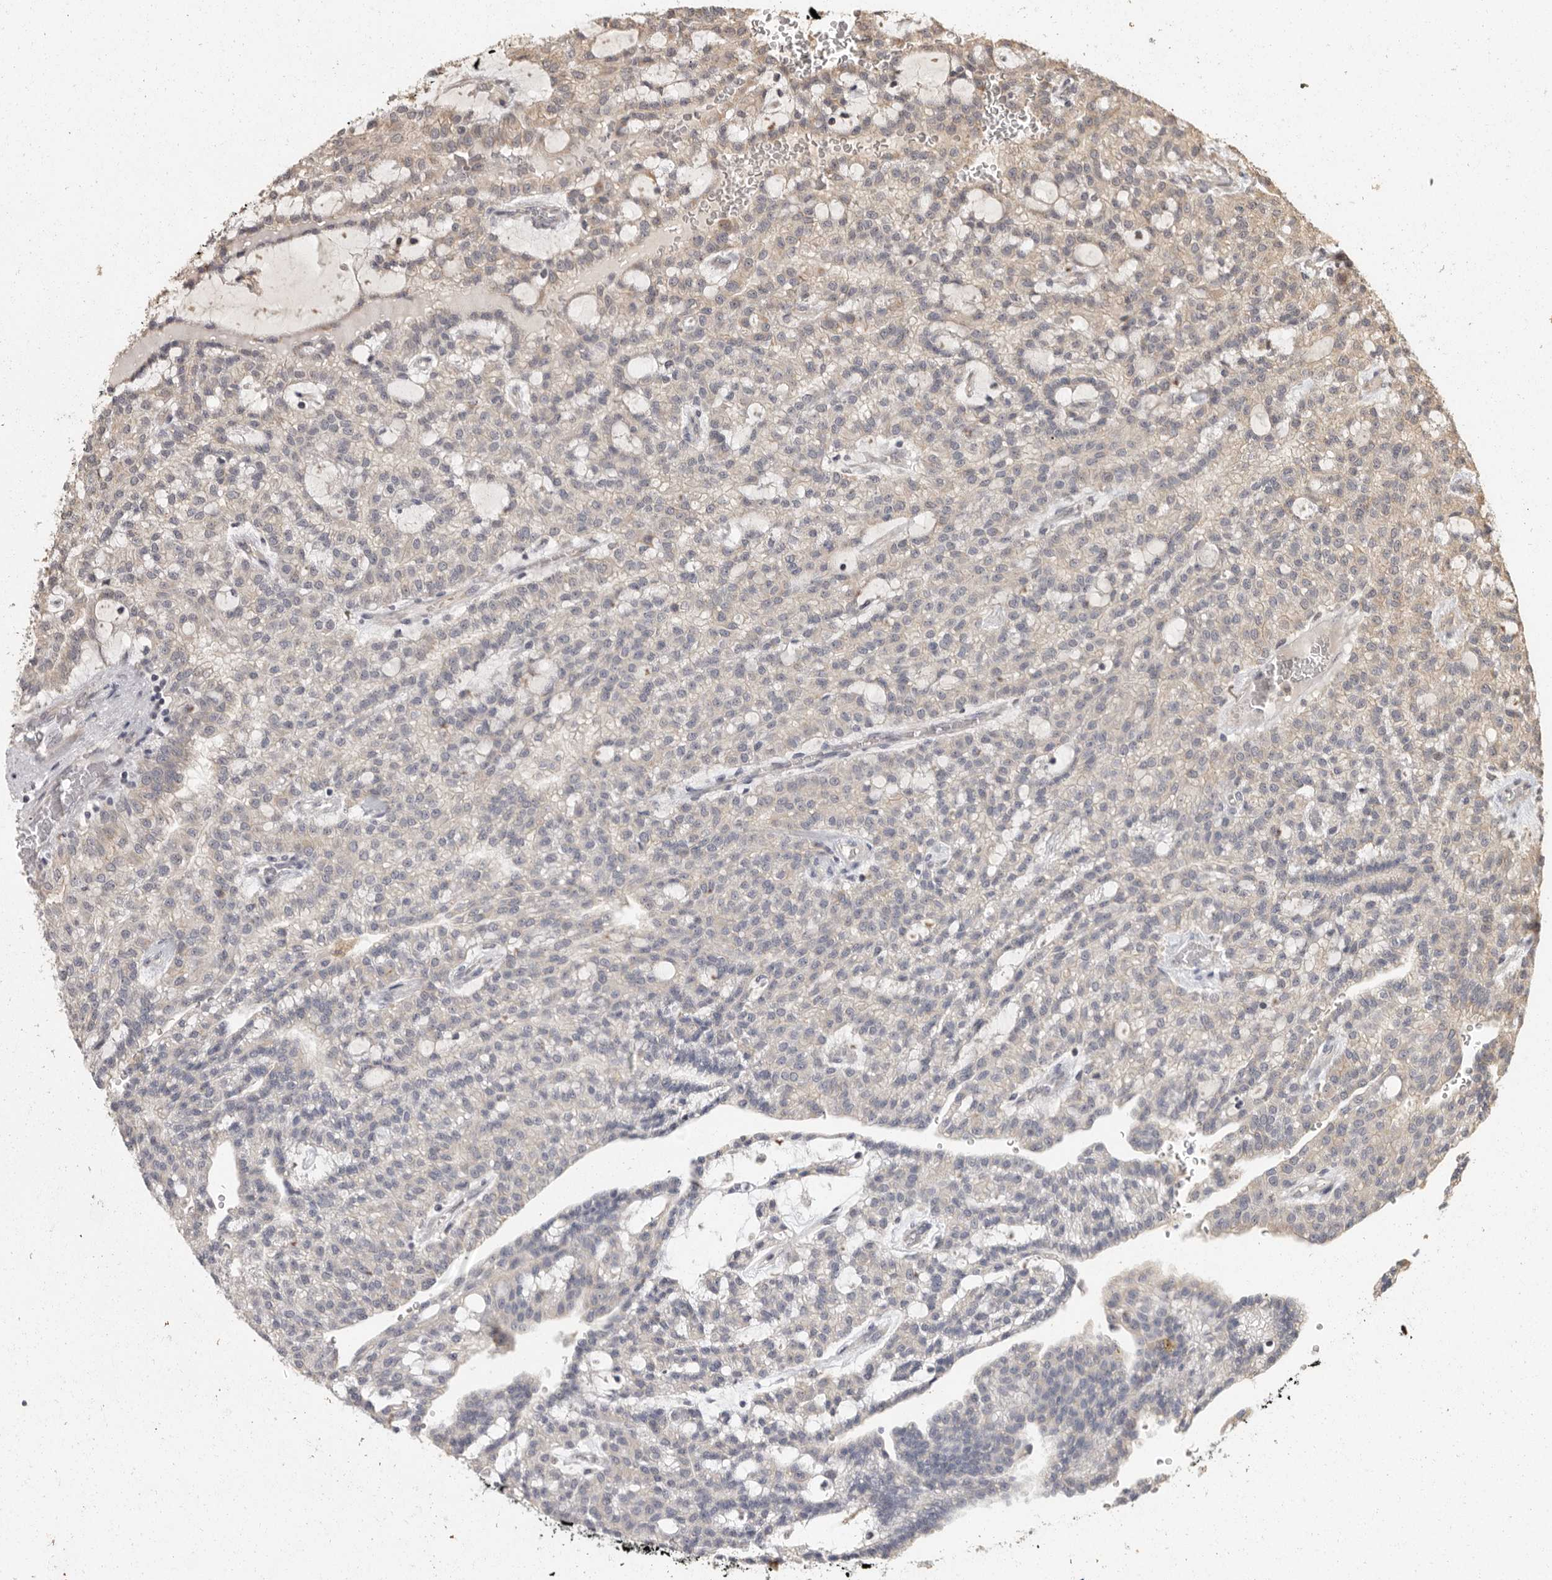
{"staining": {"intensity": "negative", "quantity": "none", "location": "none"}, "tissue": "renal cancer", "cell_type": "Tumor cells", "image_type": "cancer", "snomed": [{"axis": "morphology", "description": "Adenocarcinoma, NOS"}, {"axis": "topography", "description": "Kidney"}], "caption": "This is an IHC micrograph of human renal adenocarcinoma. There is no expression in tumor cells.", "gene": "BAIAP2", "patient": {"sex": "male", "age": 63}}